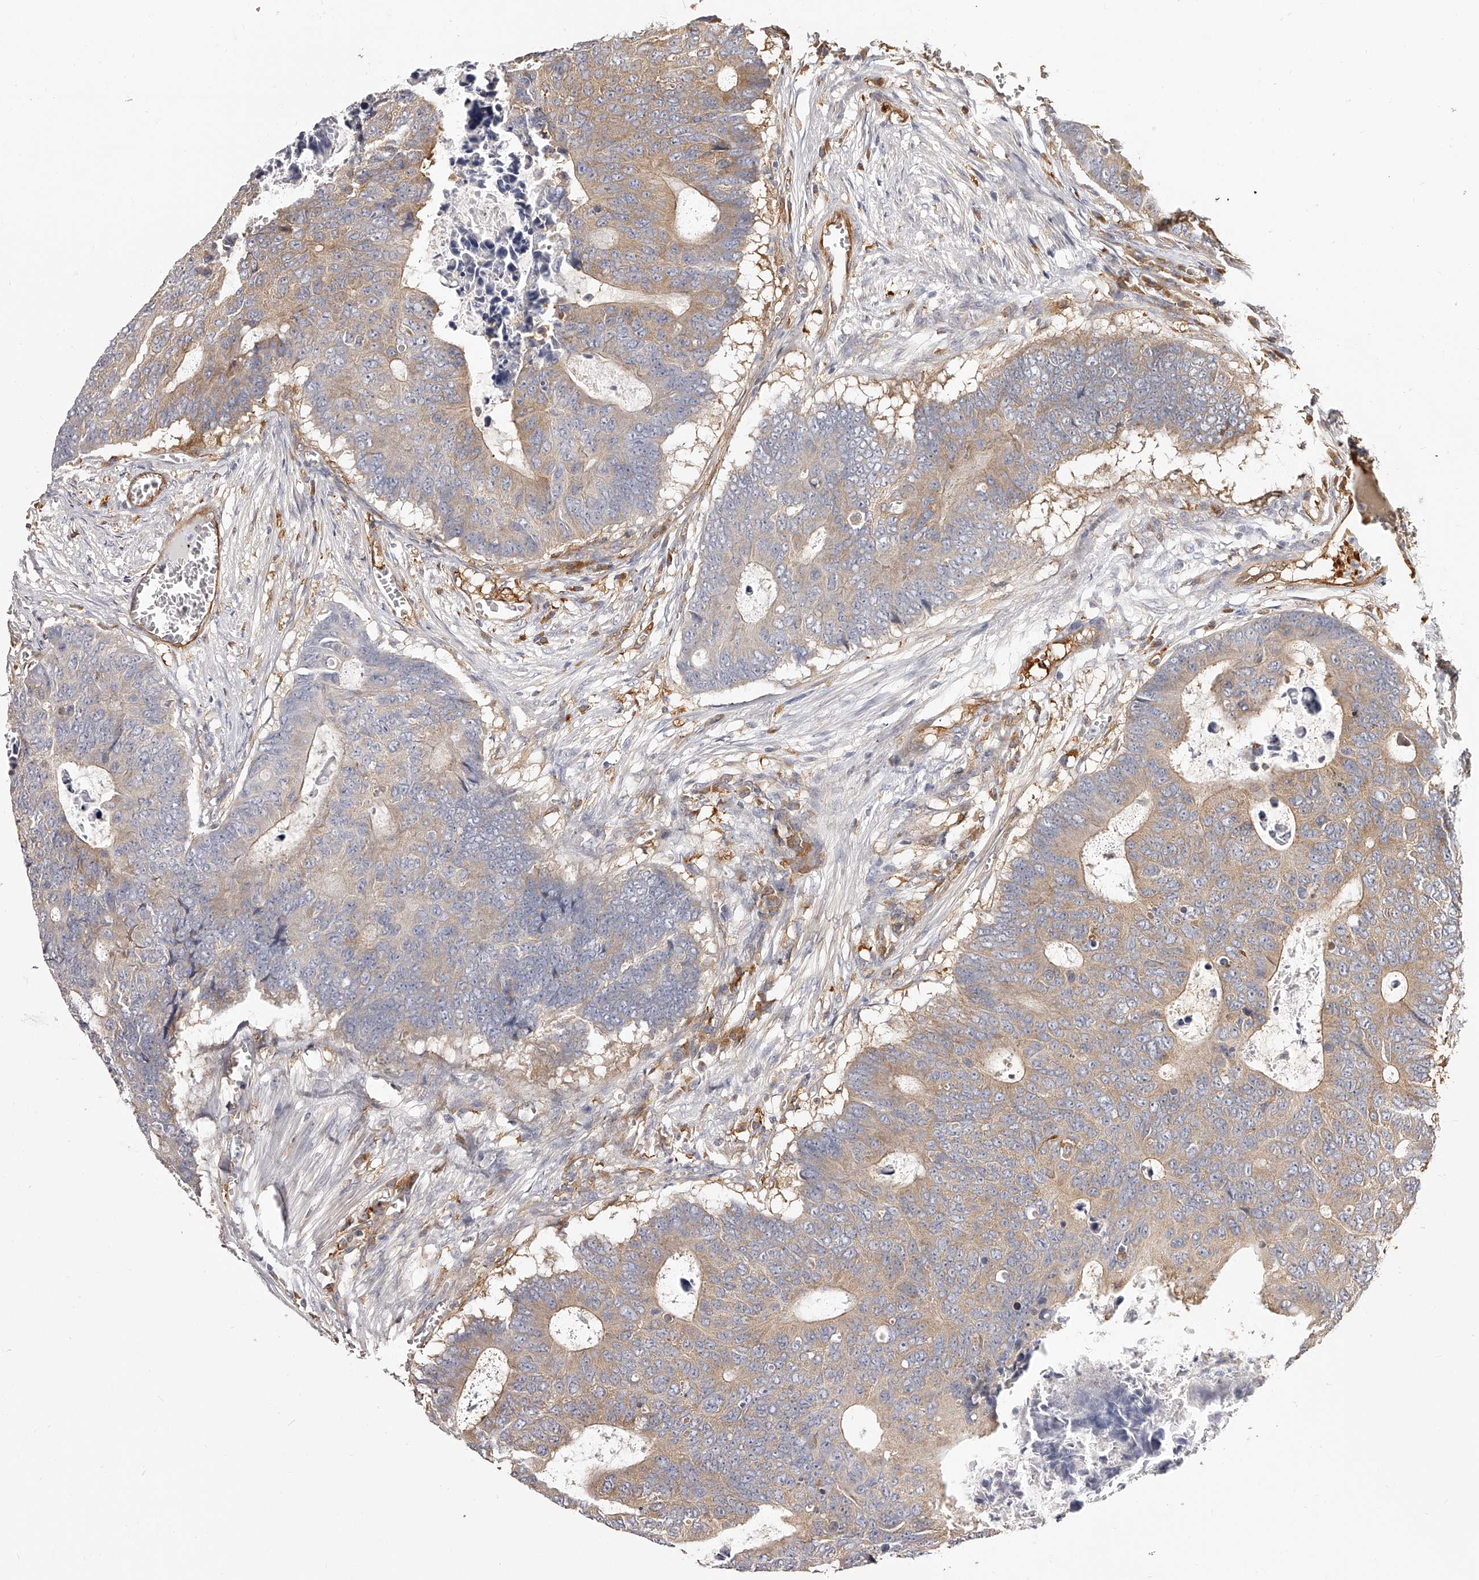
{"staining": {"intensity": "moderate", "quantity": ">75%", "location": "cytoplasmic/membranous"}, "tissue": "colorectal cancer", "cell_type": "Tumor cells", "image_type": "cancer", "snomed": [{"axis": "morphology", "description": "Adenocarcinoma, NOS"}, {"axis": "topography", "description": "Colon"}], "caption": "Protein expression by immunohistochemistry displays moderate cytoplasmic/membranous expression in about >75% of tumor cells in colorectal cancer.", "gene": "LAP3", "patient": {"sex": "male", "age": 87}}